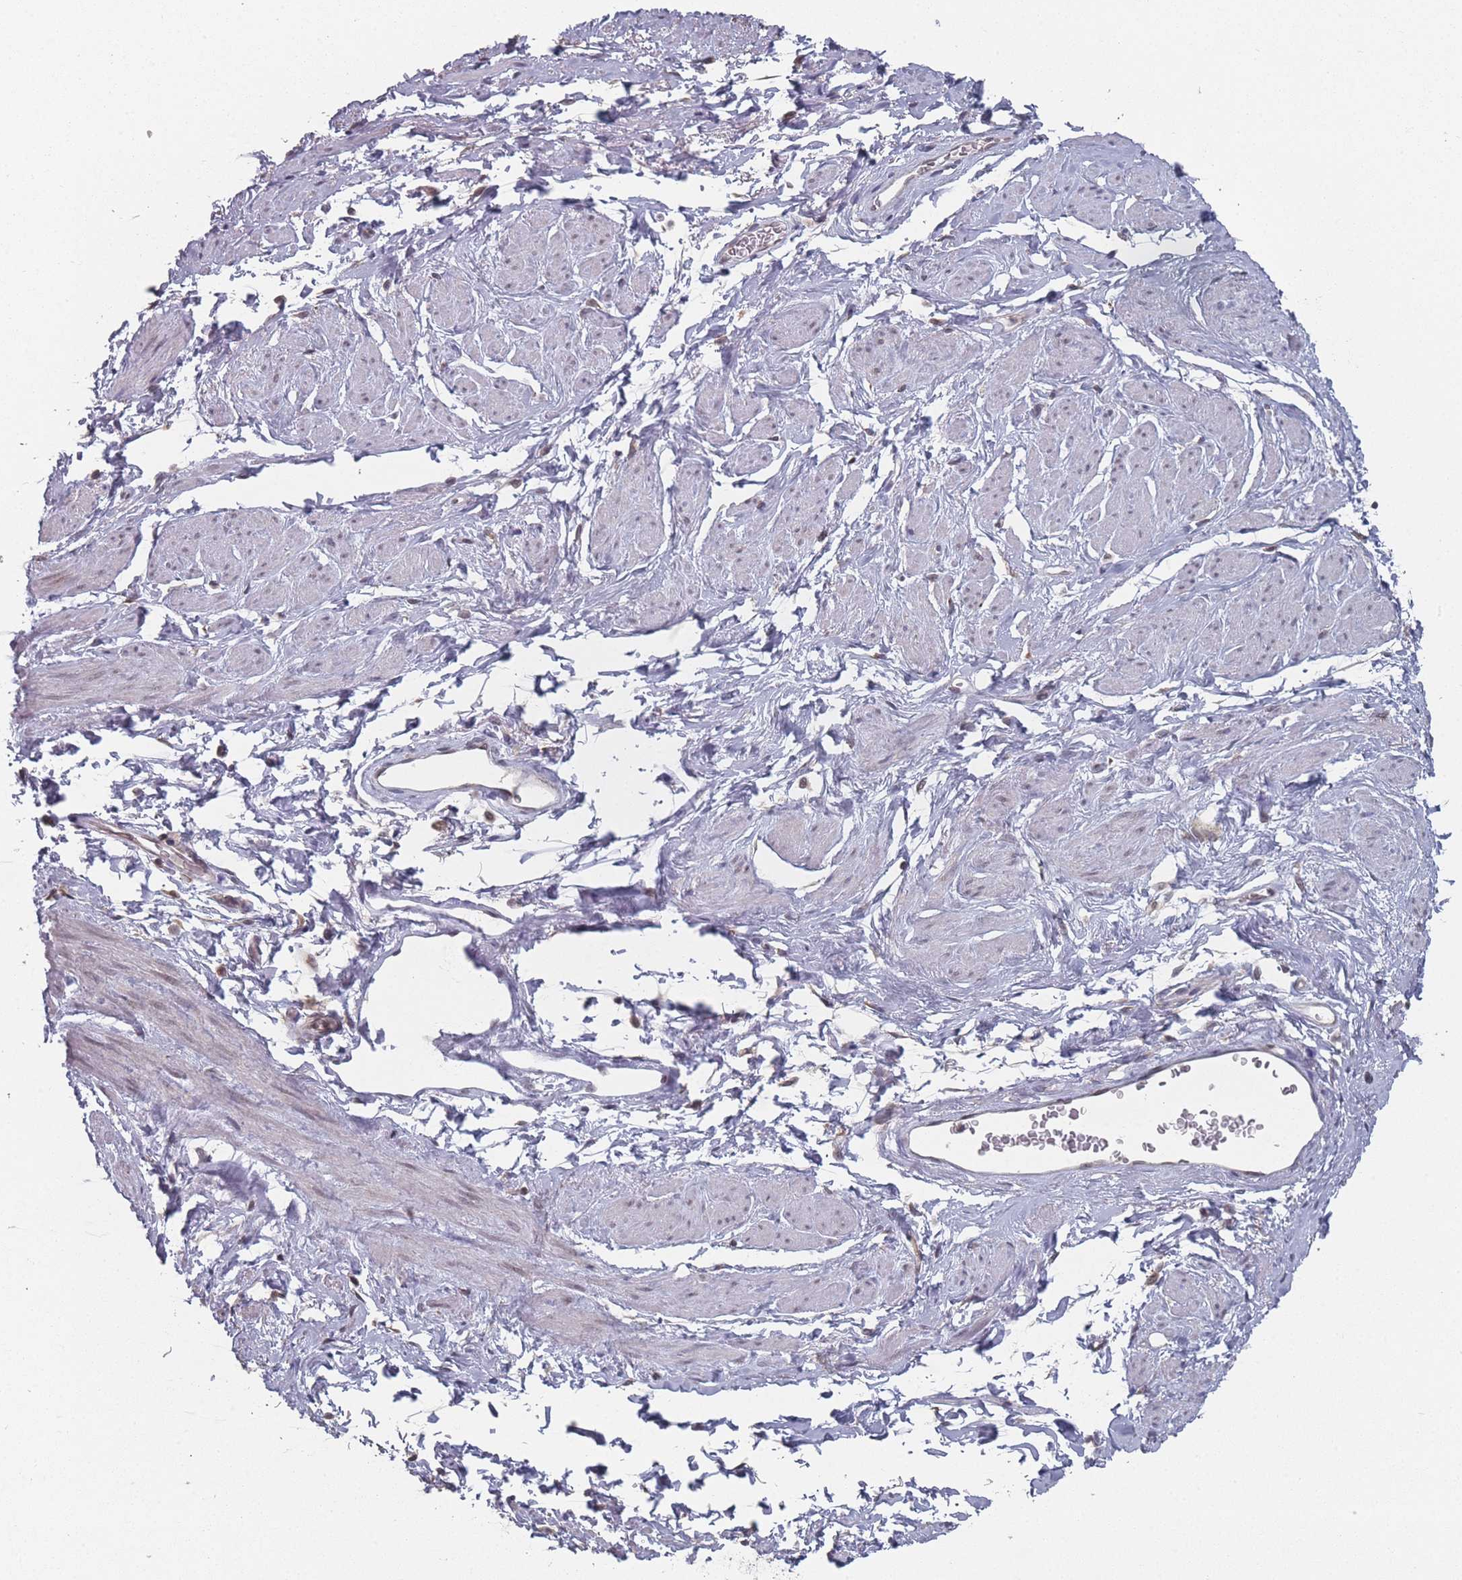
{"staining": {"intensity": "negative", "quantity": "none", "location": "none"}, "tissue": "adipose tissue", "cell_type": "Adipocytes", "image_type": "normal", "snomed": [{"axis": "morphology", "description": "Normal tissue, NOS"}, {"axis": "morphology", "description": "Adenocarcinoma, NOS"}, {"axis": "topography", "description": "Rectum"}, {"axis": "topography", "description": "Vagina"}, {"axis": "topography", "description": "Peripheral nerve tissue"}], "caption": "IHC histopathology image of normal human adipose tissue stained for a protein (brown), which reveals no expression in adipocytes.", "gene": "TBC1D25", "patient": {"sex": "female", "age": 71}}